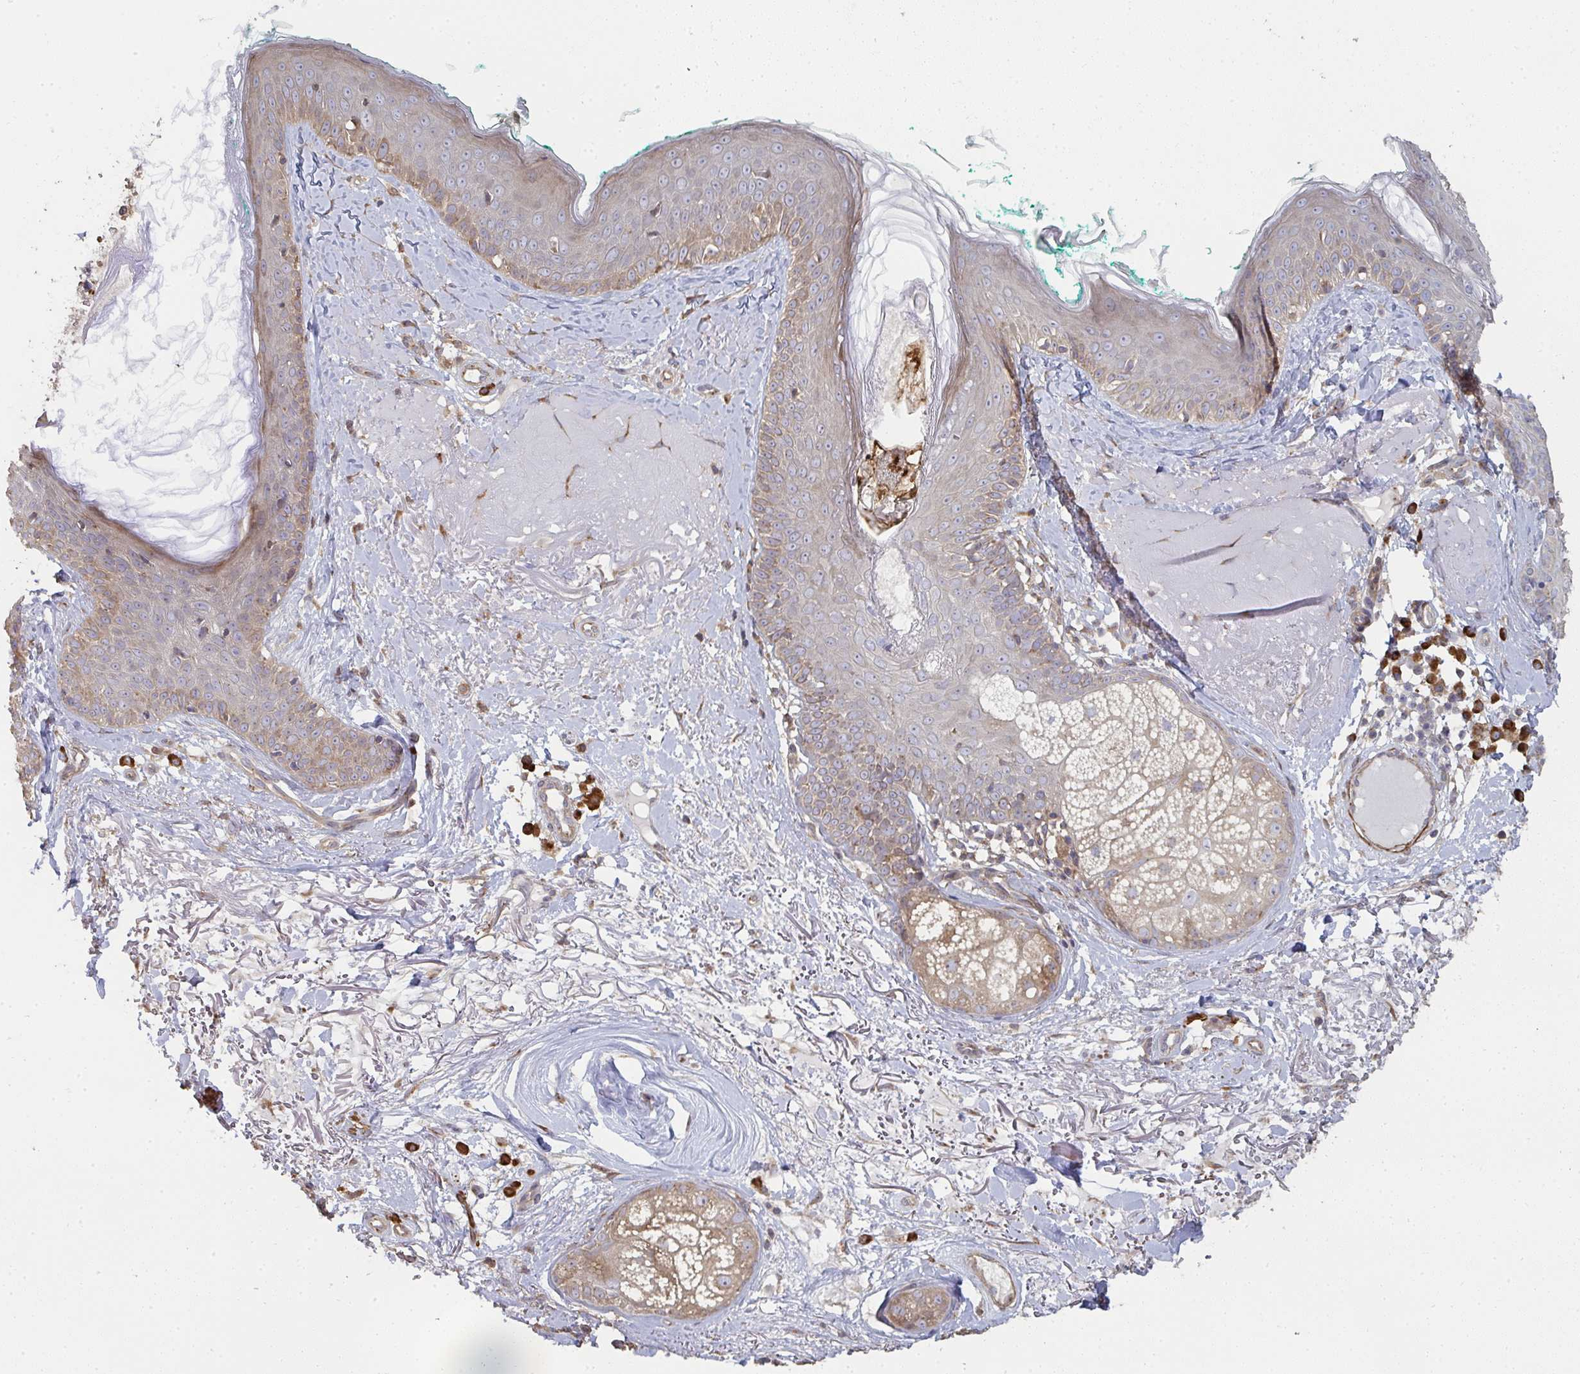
{"staining": {"intensity": "moderate", "quantity": ">75%", "location": "cytoplasmic/membranous"}, "tissue": "skin", "cell_type": "Fibroblasts", "image_type": "normal", "snomed": [{"axis": "morphology", "description": "Normal tissue, NOS"}, {"axis": "topography", "description": "Skin"}], "caption": "Skin stained with DAB immunohistochemistry (IHC) displays medium levels of moderate cytoplasmic/membranous staining in about >75% of fibroblasts. (DAB IHC with brightfield microscopy, high magnification).", "gene": "ZFYVE28", "patient": {"sex": "male", "age": 73}}